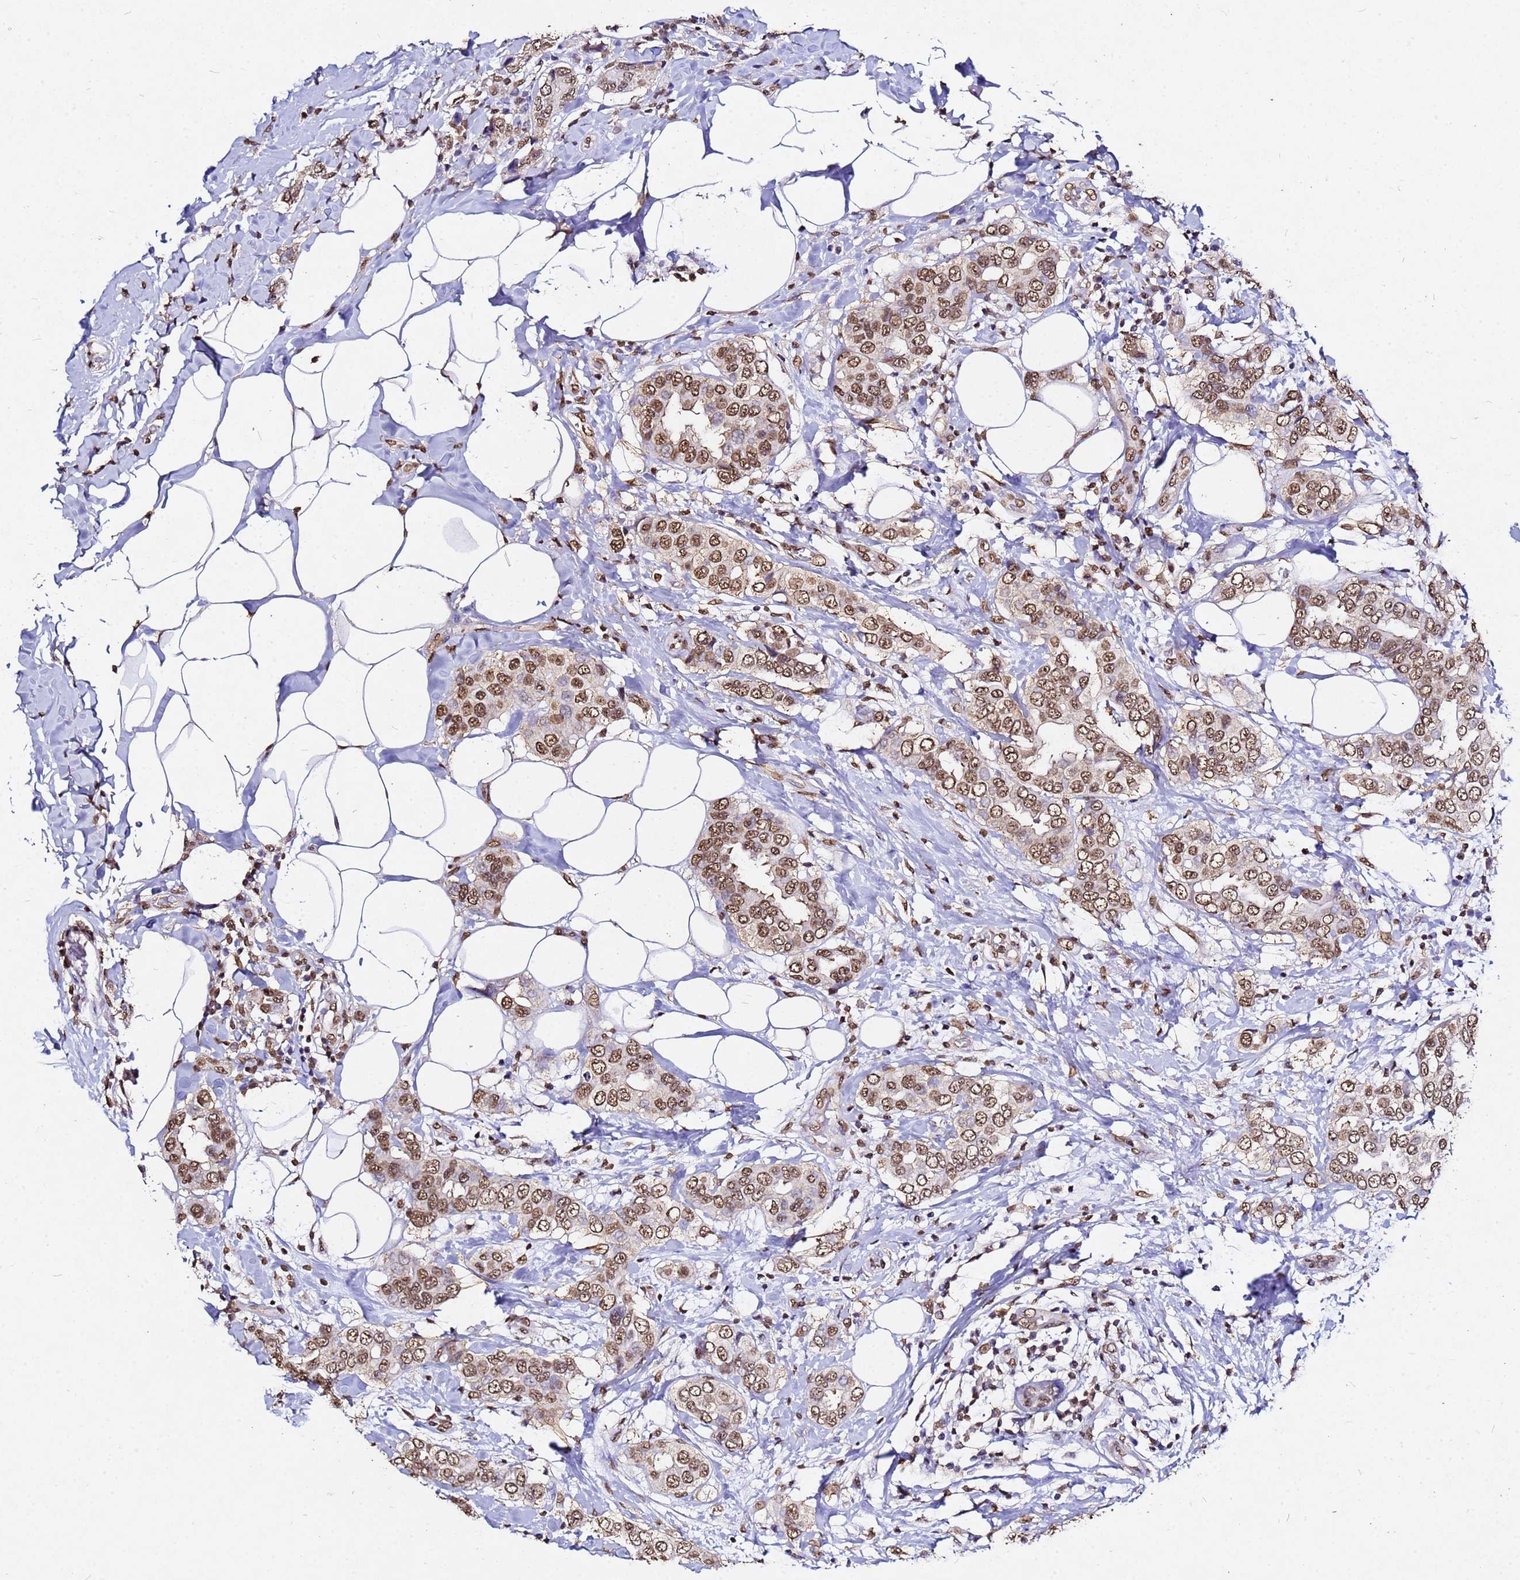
{"staining": {"intensity": "moderate", "quantity": ">75%", "location": "nuclear"}, "tissue": "breast cancer", "cell_type": "Tumor cells", "image_type": "cancer", "snomed": [{"axis": "morphology", "description": "Lobular carcinoma"}, {"axis": "topography", "description": "Breast"}], "caption": "Immunohistochemical staining of lobular carcinoma (breast) exhibits medium levels of moderate nuclear expression in approximately >75% of tumor cells.", "gene": "MYOCD", "patient": {"sex": "female", "age": 51}}